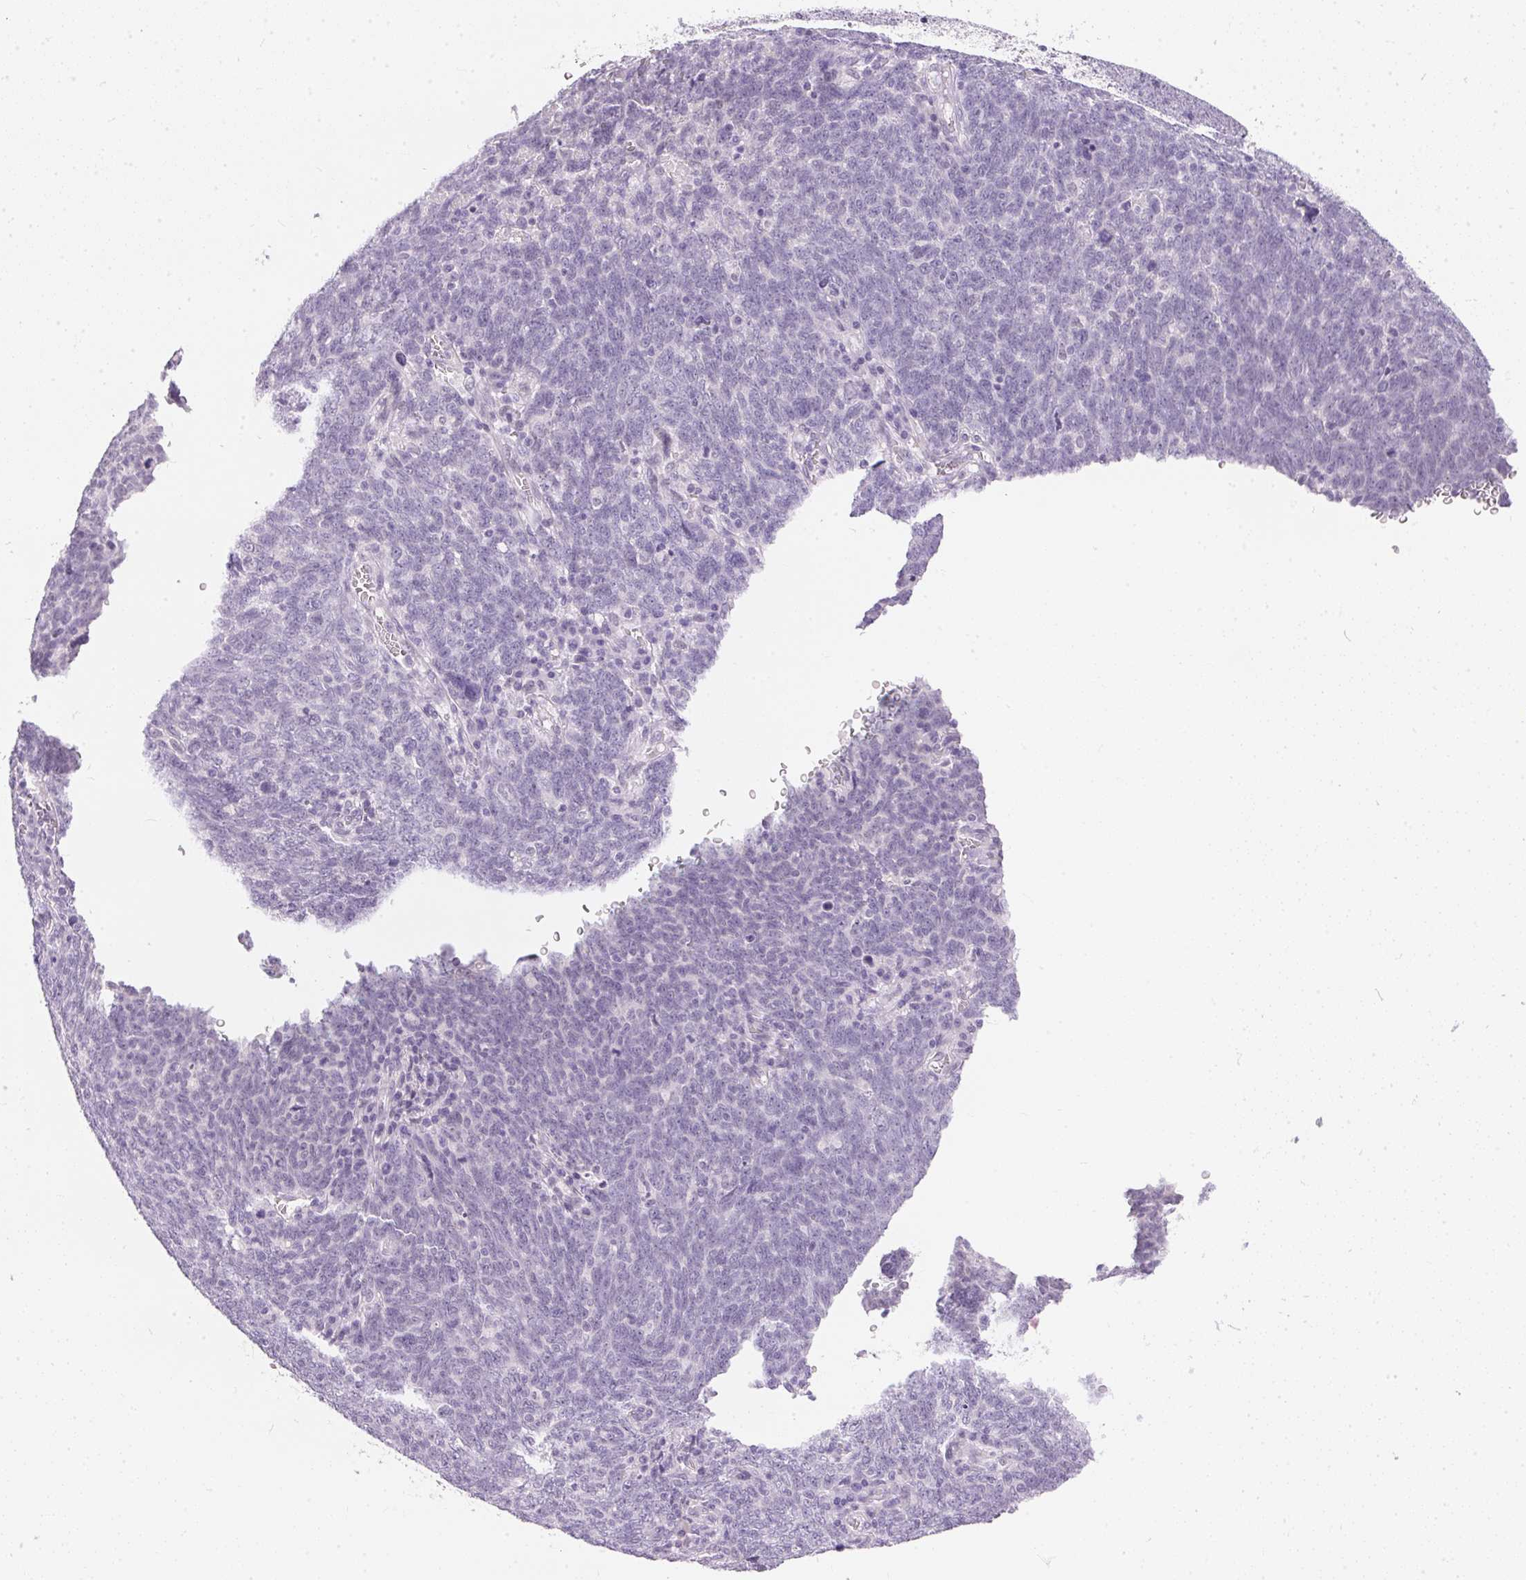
{"staining": {"intensity": "negative", "quantity": "none", "location": "none"}, "tissue": "lung cancer", "cell_type": "Tumor cells", "image_type": "cancer", "snomed": [{"axis": "morphology", "description": "Squamous cell carcinoma, NOS"}, {"axis": "topography", "description": "Lung"}], "caption": "DAB immunohistochemical staining of human squamous cell carcinoma (lung) exhibits no significant expression in tumor cells. (Brightfield microscopy of DAB immunohistochemistry at high magnification).", "gene": "GBP6", "patient": {"sex": "female", "age": 72}}